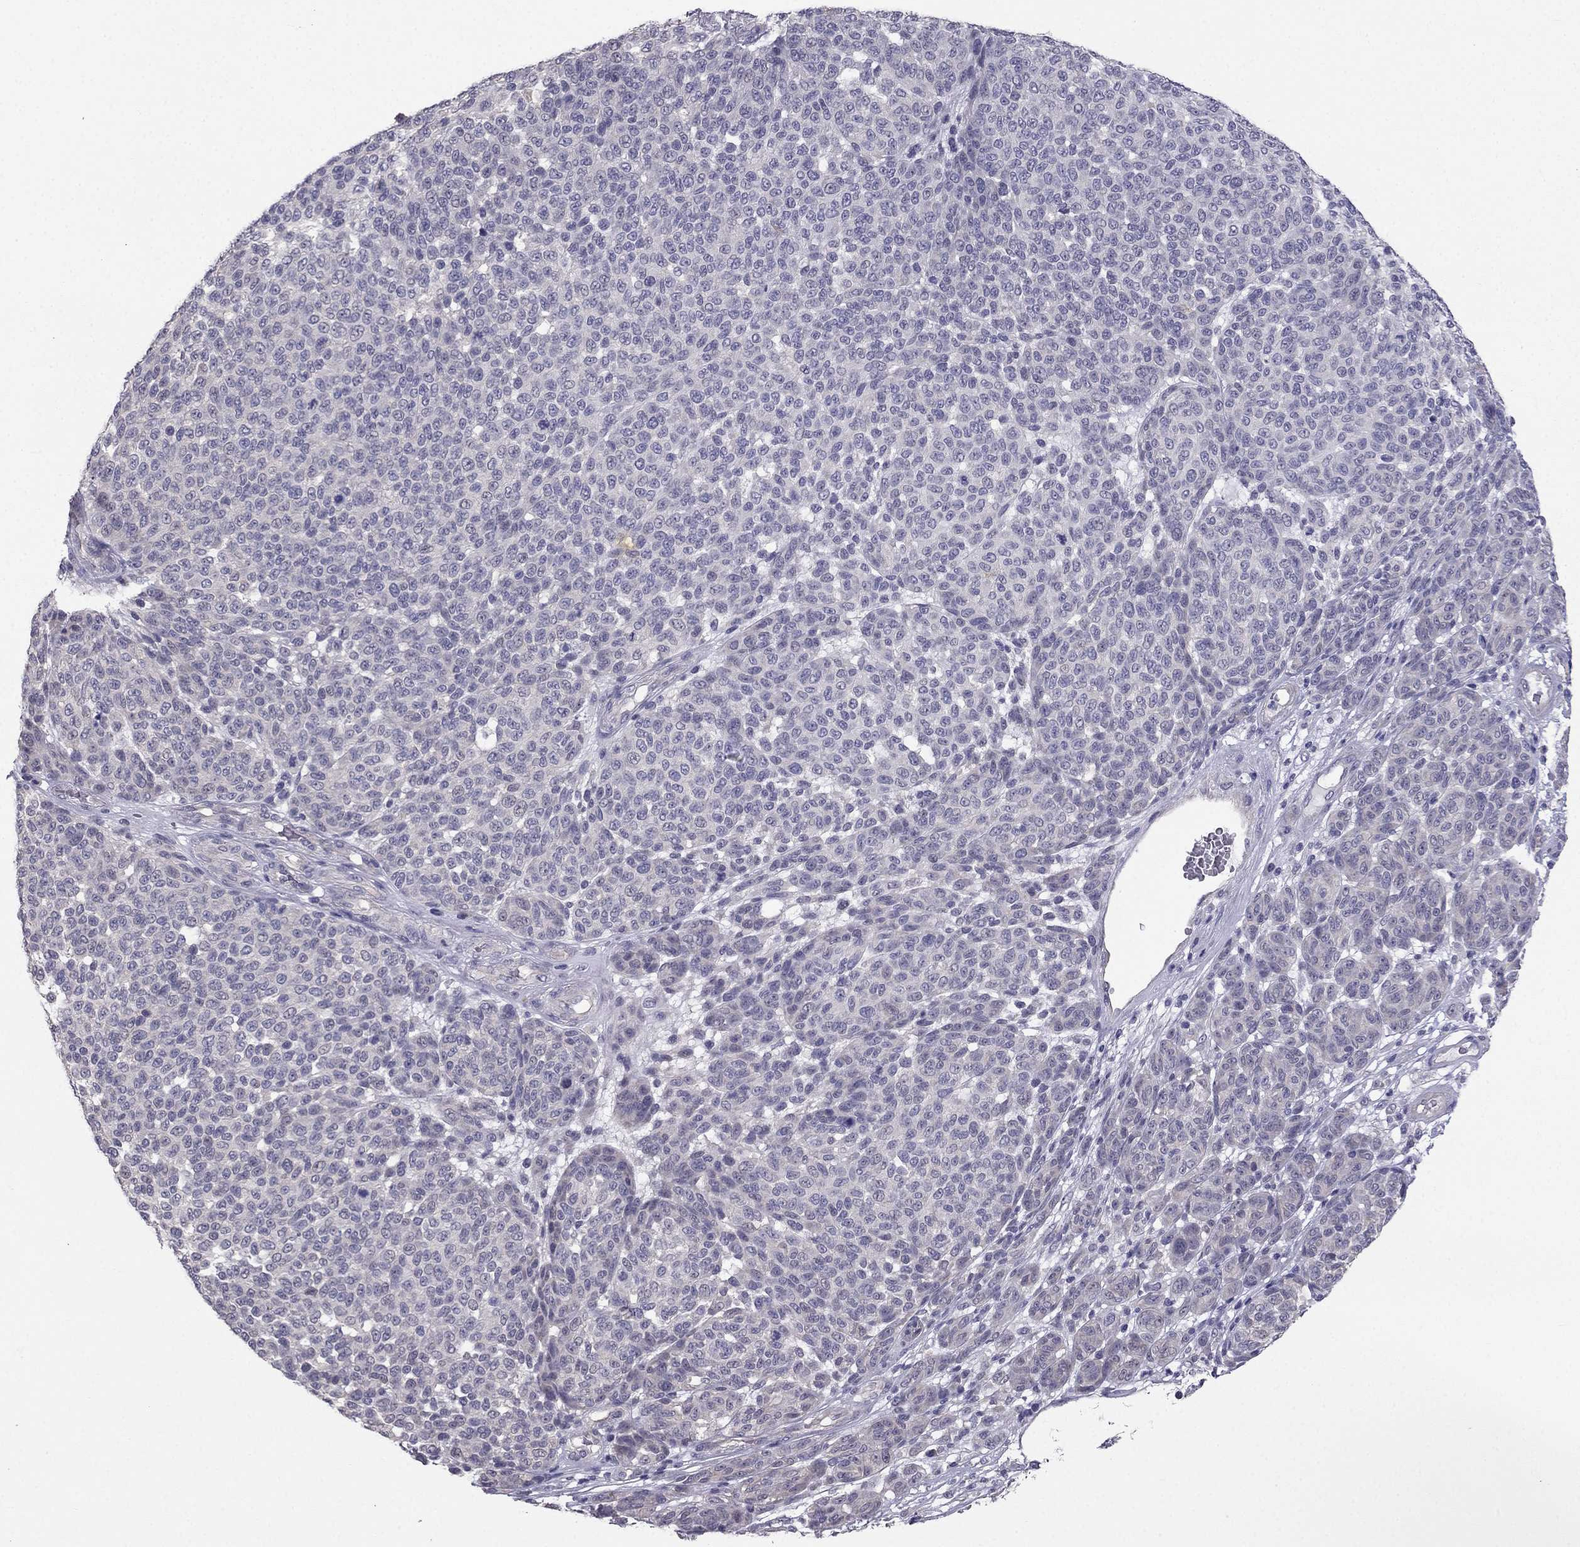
{"staining": {"intensity": "negative", "quantity": "none", "location": "none"}, "tissue": "melanoma", "cell_type": "Tumor cells", "image_type": "cancer", "snomed": [{"axis": "morphology", "description": "Malignant melanoma, NOS"}, {"axis": "topography", "description": "Skin"}], "caption": "Protein analysis of melanoma displays no significant positivity in tumor cells. (DAB (3,3'-diaminobenzidine) immunohistochemistry visualized using brightfield microscopy, high magnification).", "gene": "HSFX1", "patient": {"sex": "male", "age": 59}}